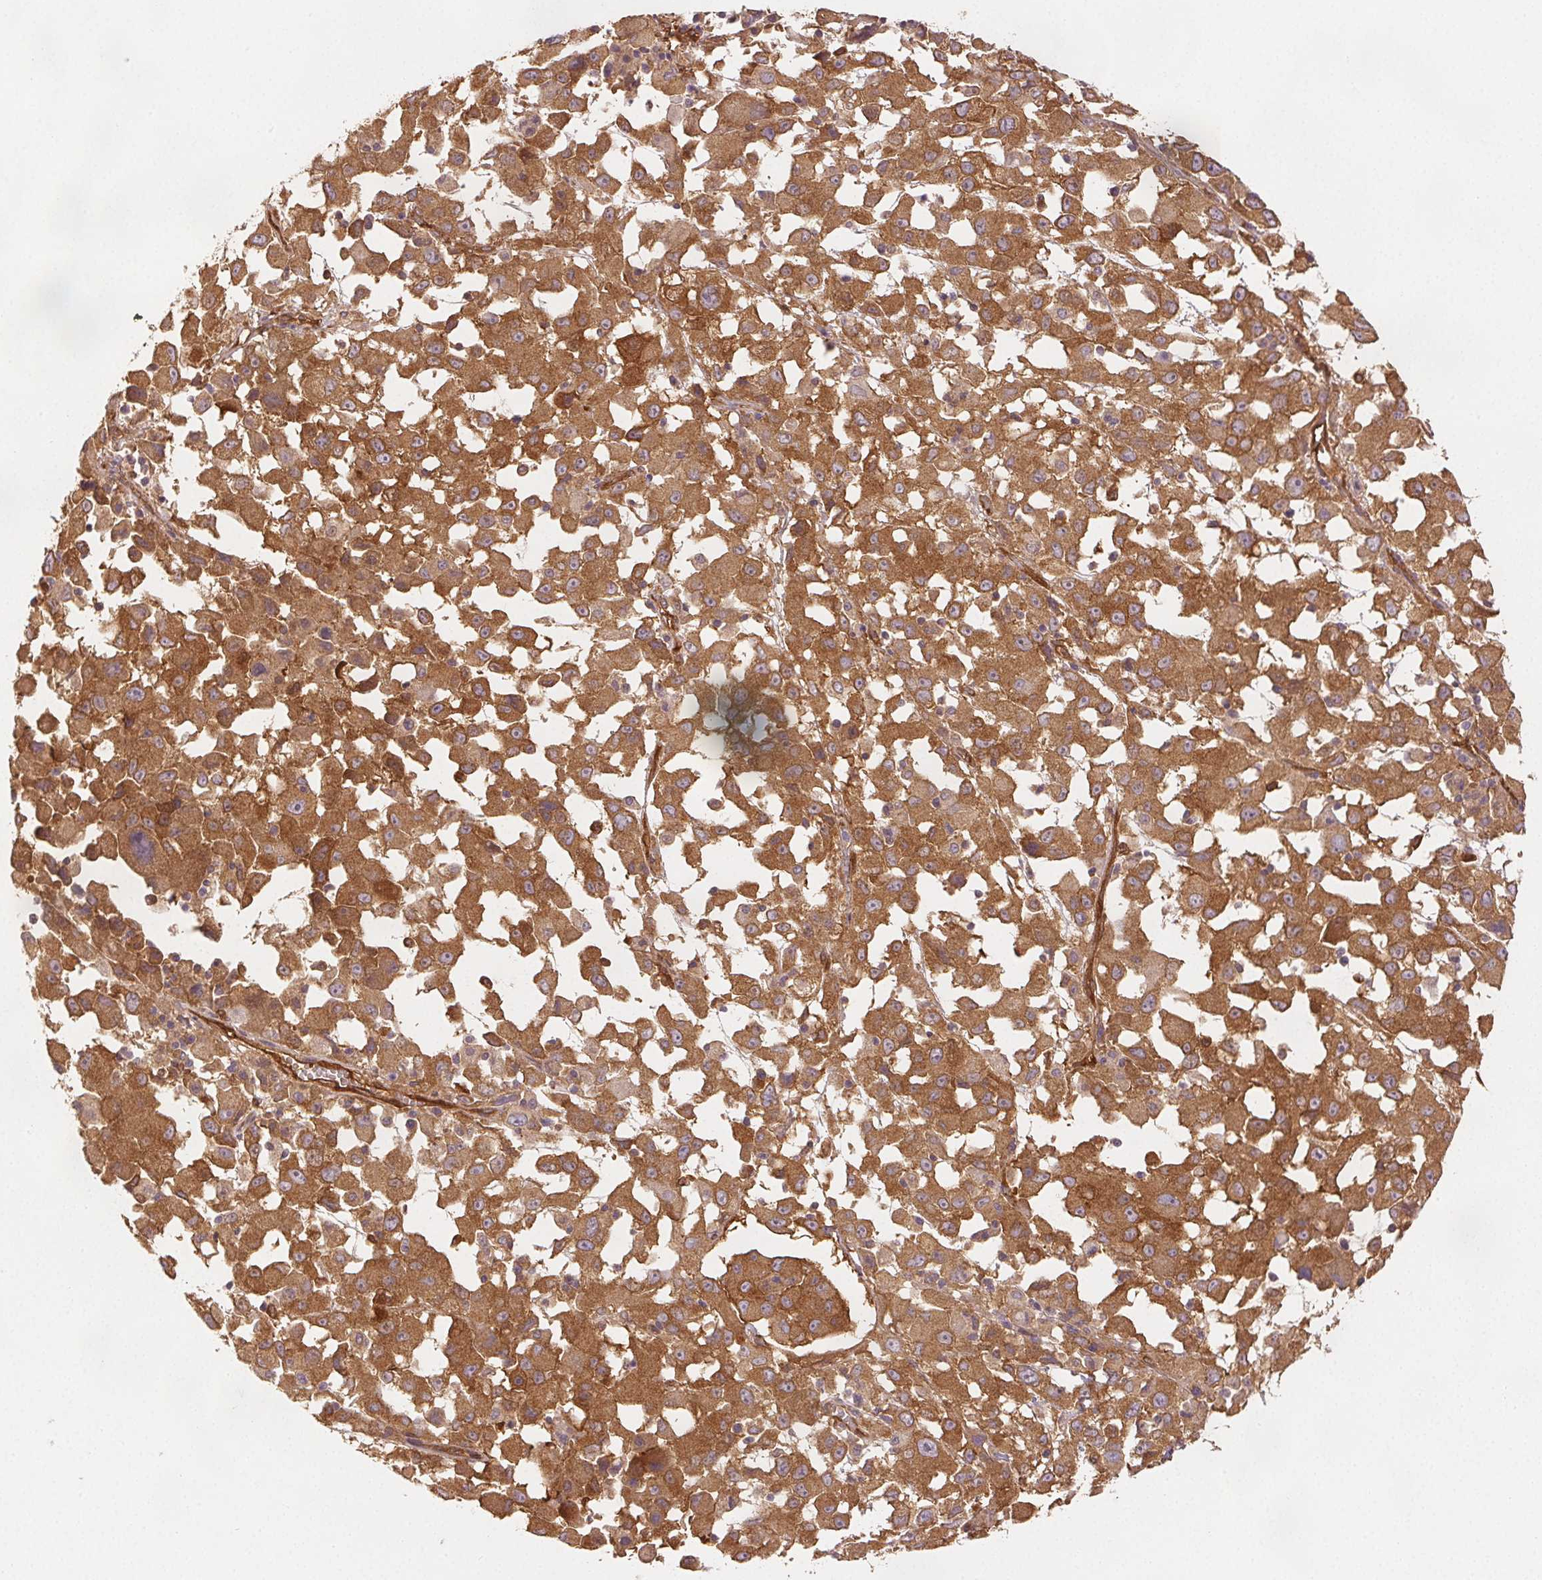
{"staining": {"intensity": "moderate", "quantity": ">75%", "location": "cytoplasmic/membranous"}, "tissue": "melanoma", "cell_type": "Tumor cells", "image_type": "cancer", "snomed": [{"axis": "morphology", "description": "Malignant melanoma, Metastatic site"}, {"axis": "topography", "description": "Soft tissue"}], "caption": "Immunohistochemistry (IHC) (DAB (3,3'-diaminobenzidine)) staining of melanoma reveals moderate cytoplasmic/membranous protein positivity in approximately >75% of tumor cells.", "gene": "DIAPH2", "patient": {"sex": "male", "age": 50}}